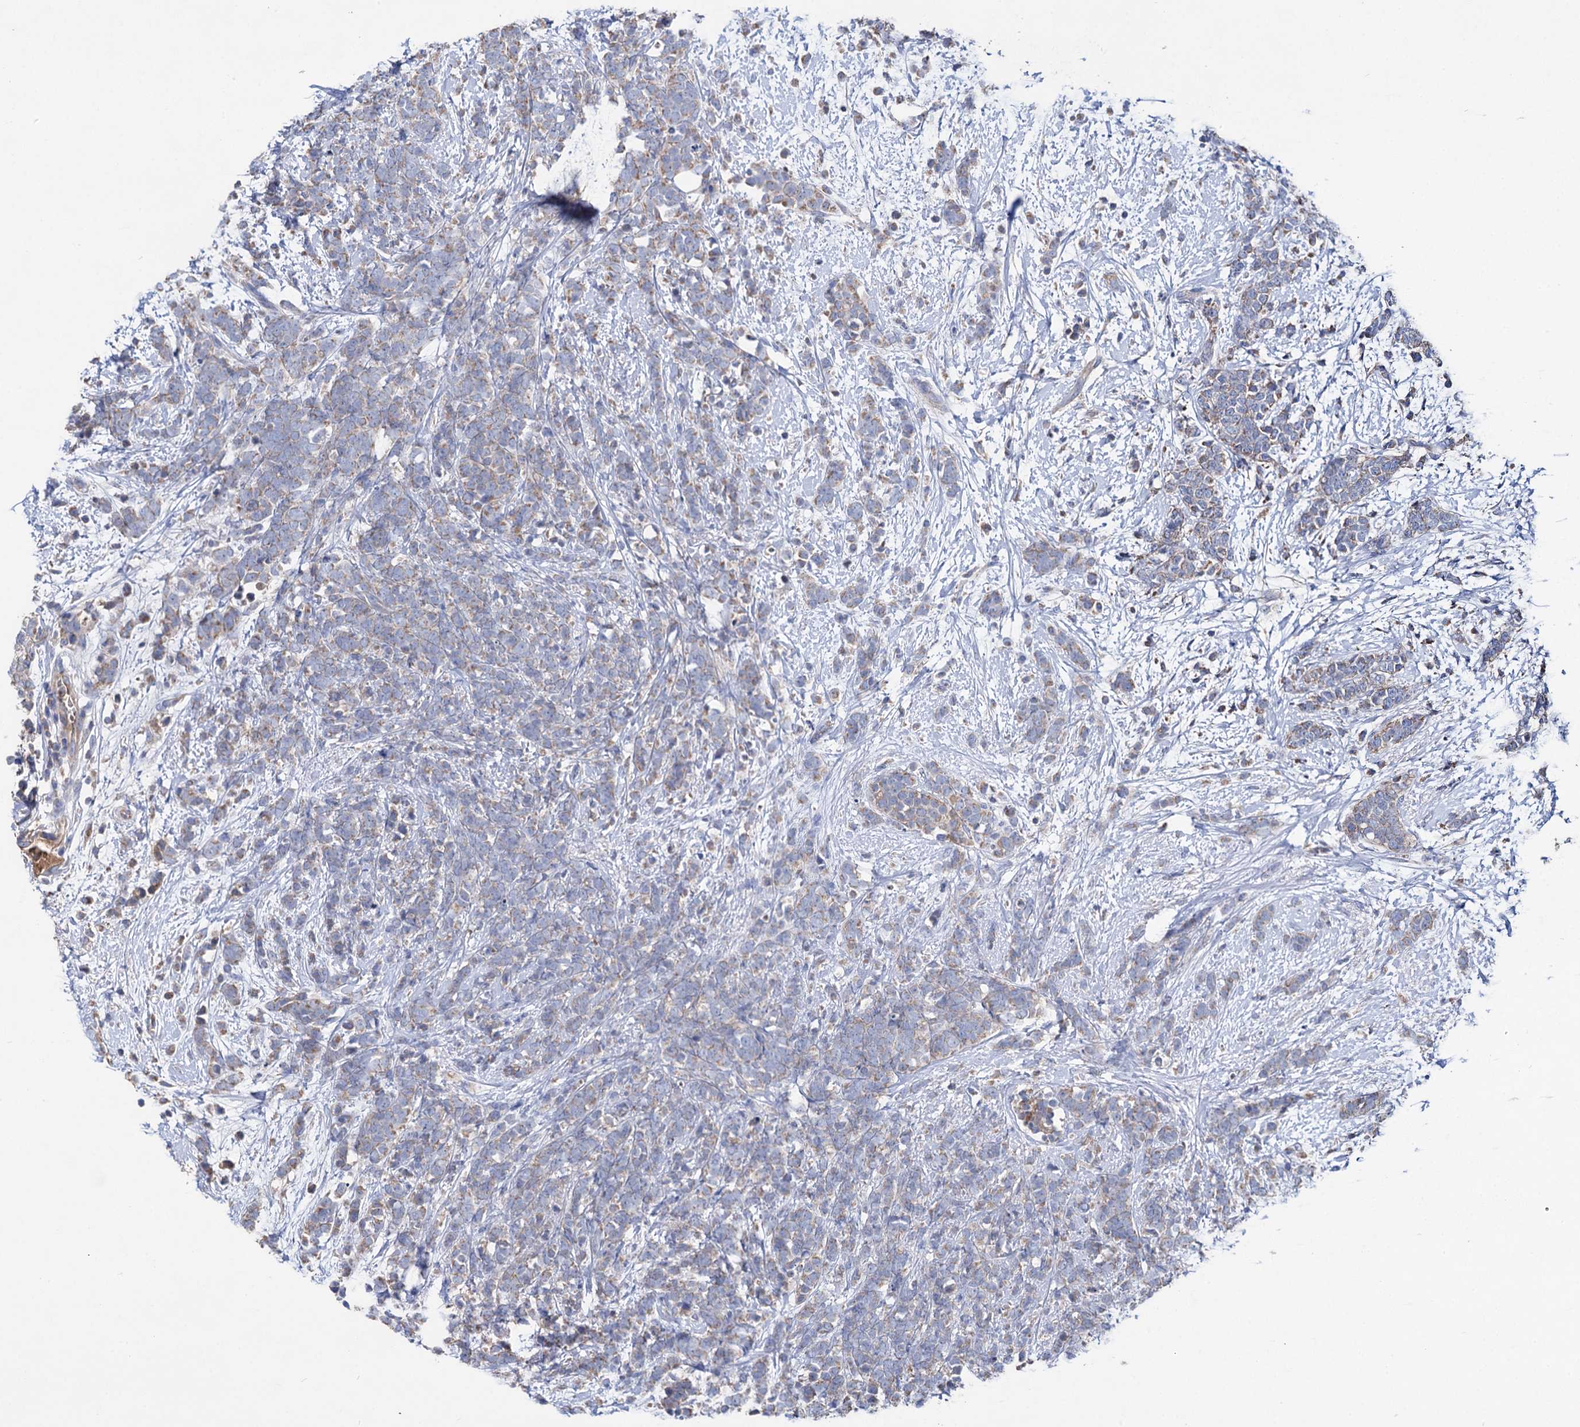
{"staining": {"intensity": "weak", "quantity": "<25%", "location": "cytoplasmic/membranous"}, "tissue": "breast cancer", "cell_type": "Tumor cells", "image_type": "cancer", "snomed": [{"axis": "morphology", "description": "Lobular carcinoma"}, {"axis": "topography", "description": "Breast"}], "caption": "Human breast cancer (lobular carcinoma) stained for a protein using IHC shows no expression in tumor cells.", "gene": "CLPB", "patient": {"sex": "female", "age": 58}}